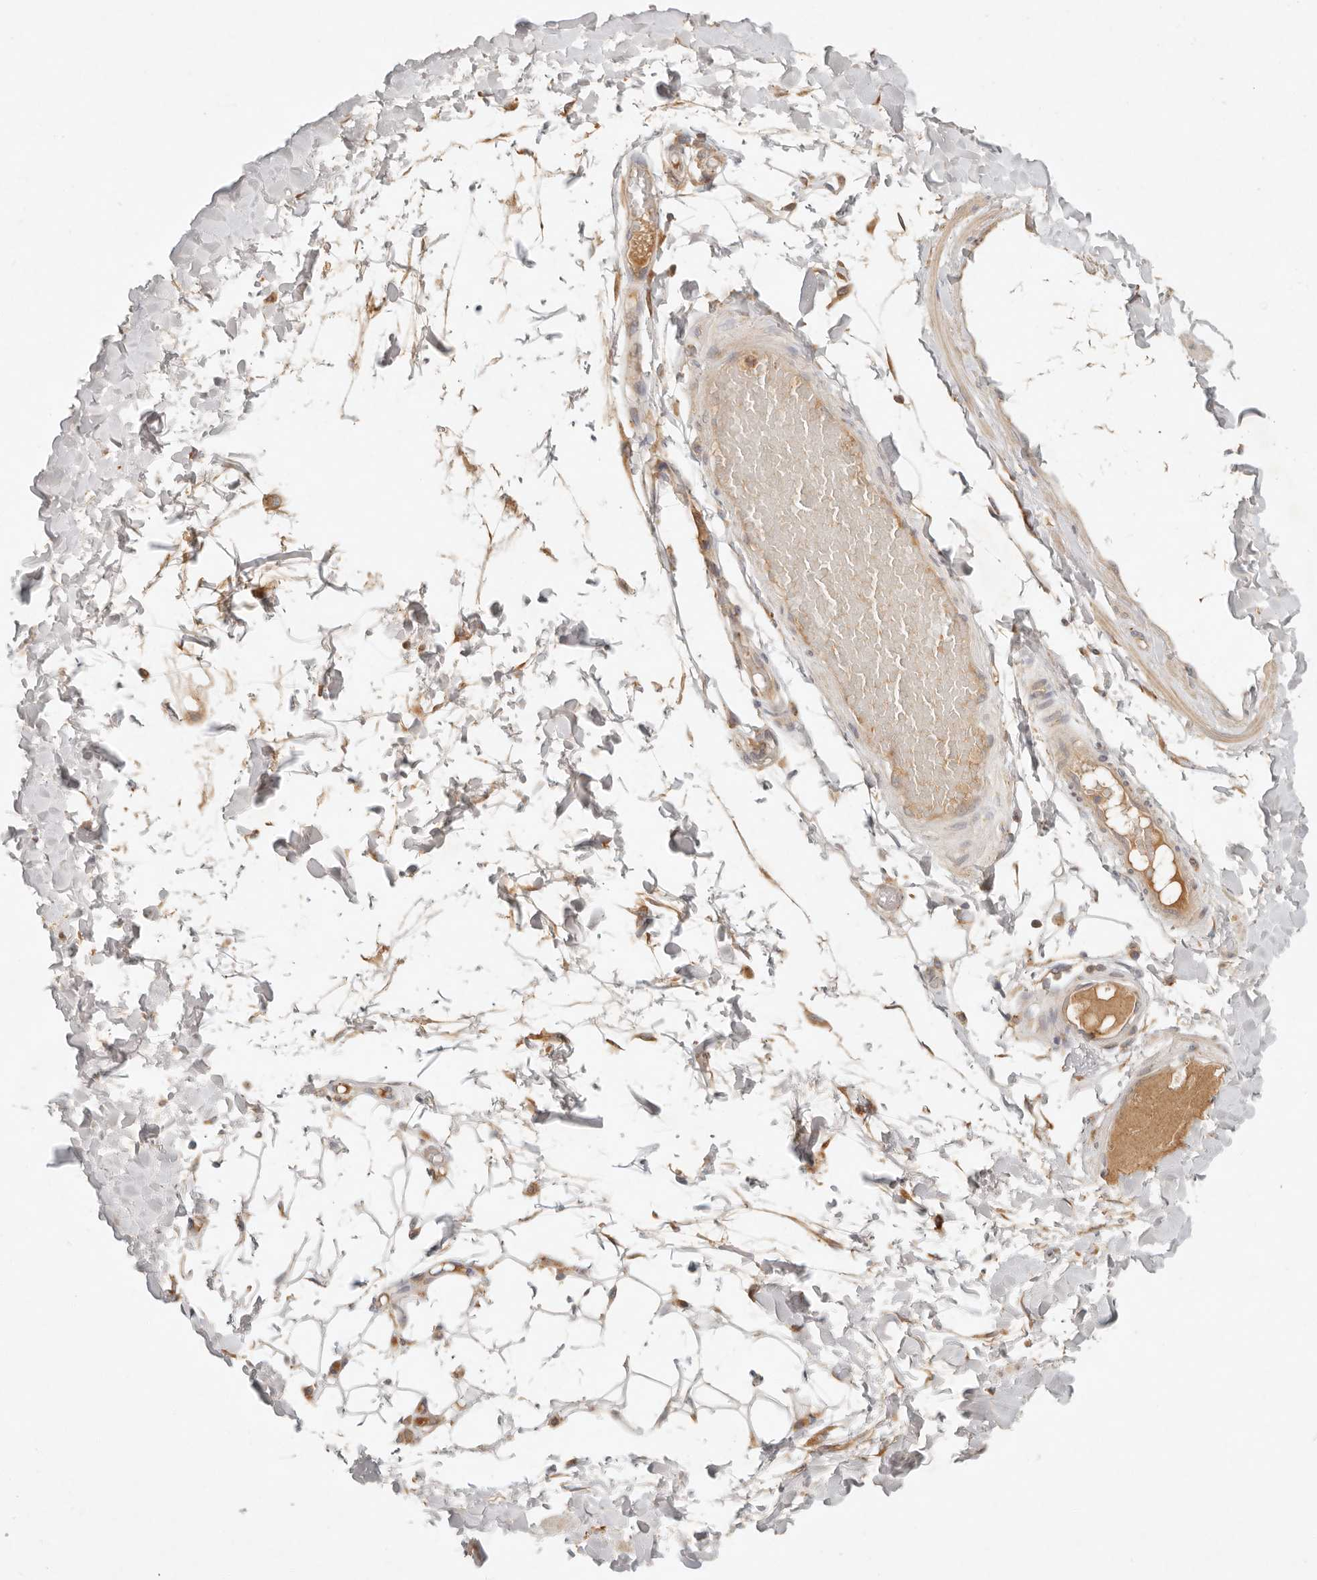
{"staining": {"intensity": "weak", "quantity": "25%-75%", "location": "cytoplasmic/membranous"}, "tissue": "adipose tissue", "cell_type": "Adipocytes", "image_type": "normal", "snomed": [{"axis": "morphology", "description": "Normal tissue, NOS"}, {"axis": "topography", "description": "Adipose tissue"}, {"axis": "topography", "description": "Vascular tissue"}, {"axis": "topography", "description": "Peripheral nerve tissue"}], "caption": "Adipocytes exhibit low levels of weak cytoplasmic/membranous positivity in approximately 25%-75% of cells in unremarkable human adipose tissue.", "gene": "ARHGEF10L", "patient": {"sex": "male", "age": 25}}